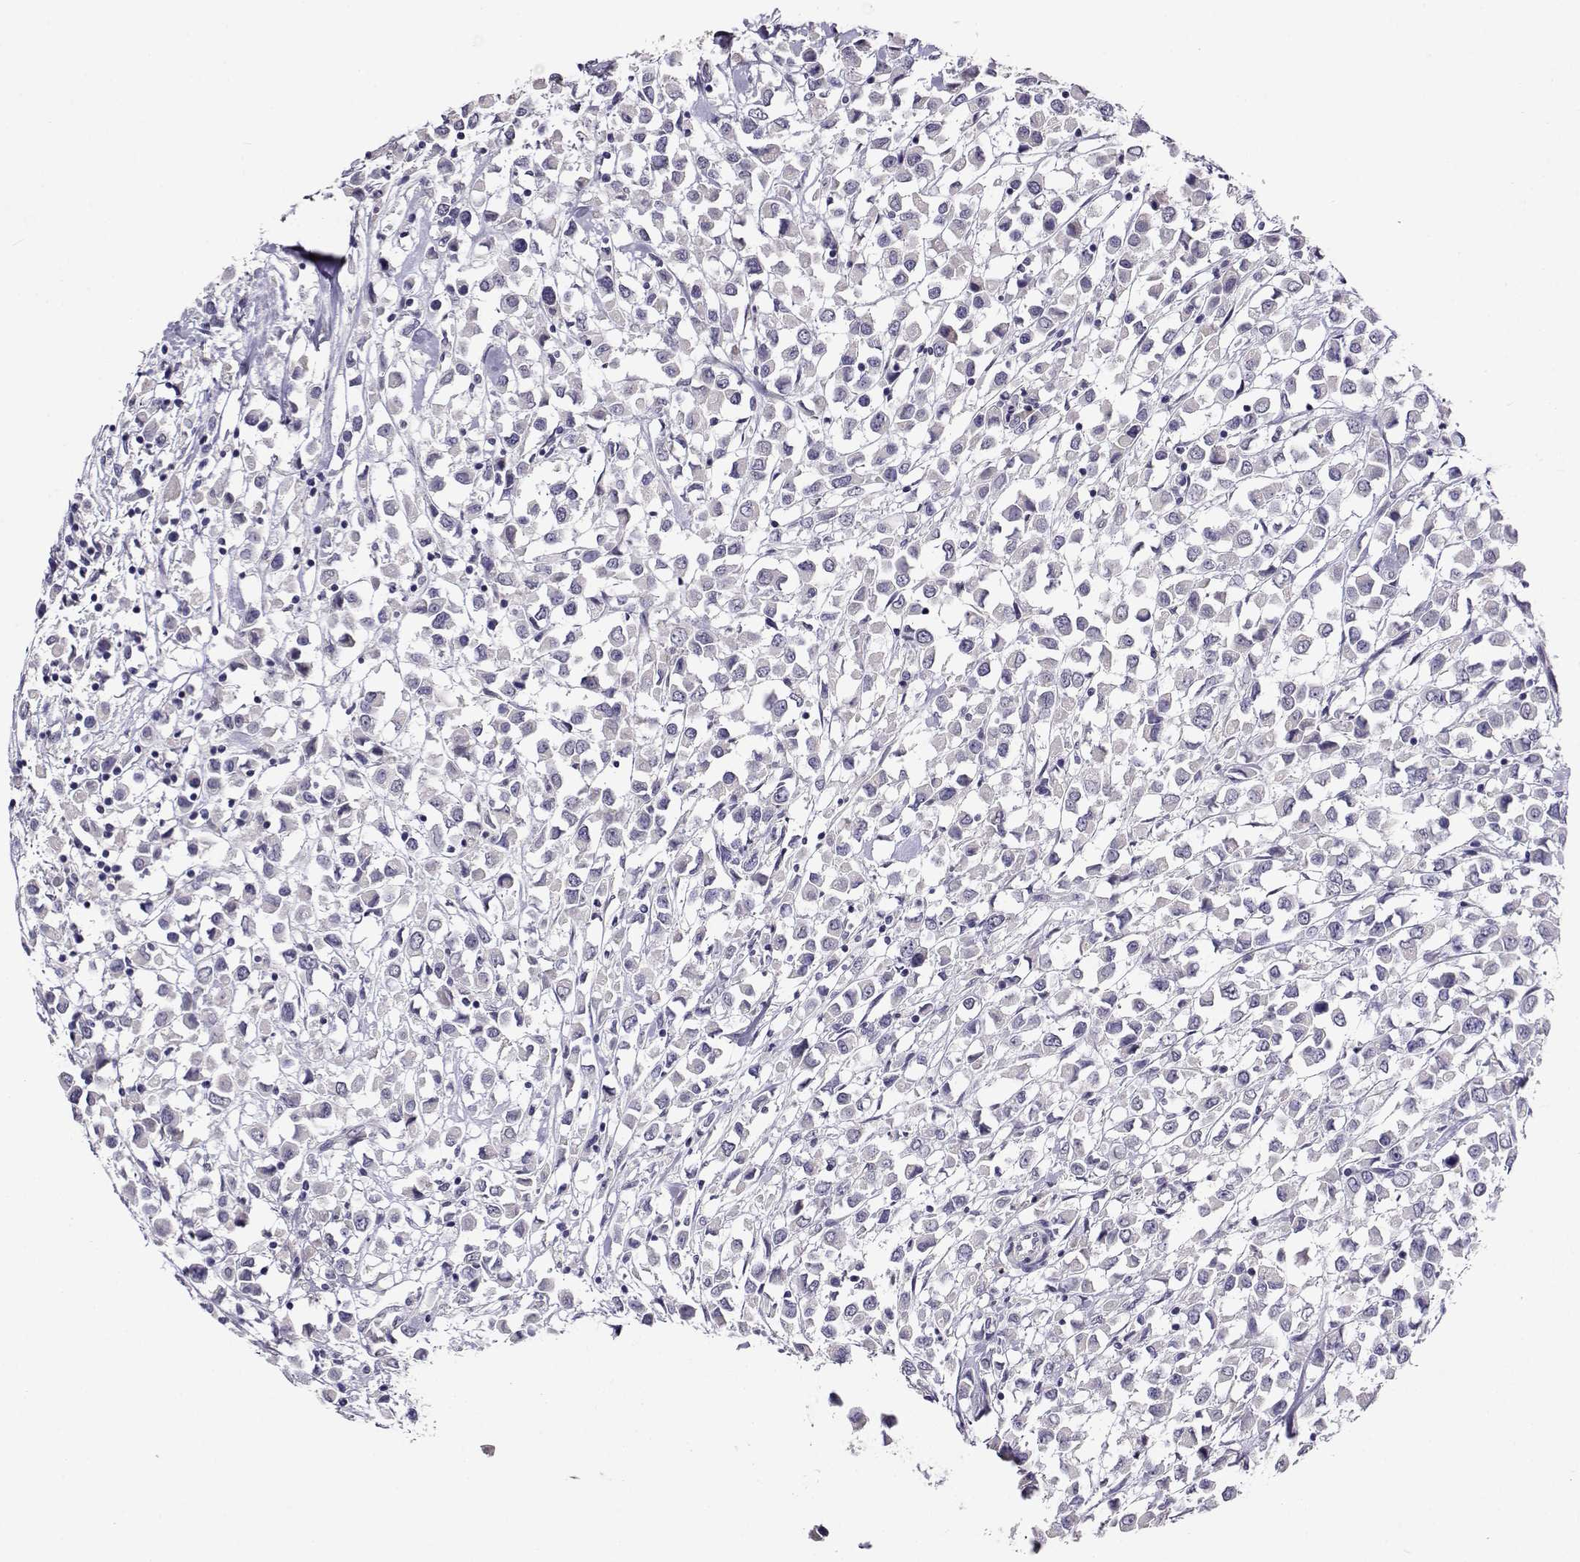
{"staining": {"intensity": "negative", "quantity": "none", "location": "none"}, "tissue": "breast cancer", "cell_type": "Tumor cells", "image_type": "cancer", "snomed": [{"axis": "morphology", "description": "Duct carcinoma"}, {"axis": "topography", "description": "Breast"}], "caption": "Photomicrograph shows no protein expression in tumor cells of breast cancer (intraductal carcinoma) tissue.", "gene": "RHOXF2", "patient": {"sex": "female", "age": 61}}